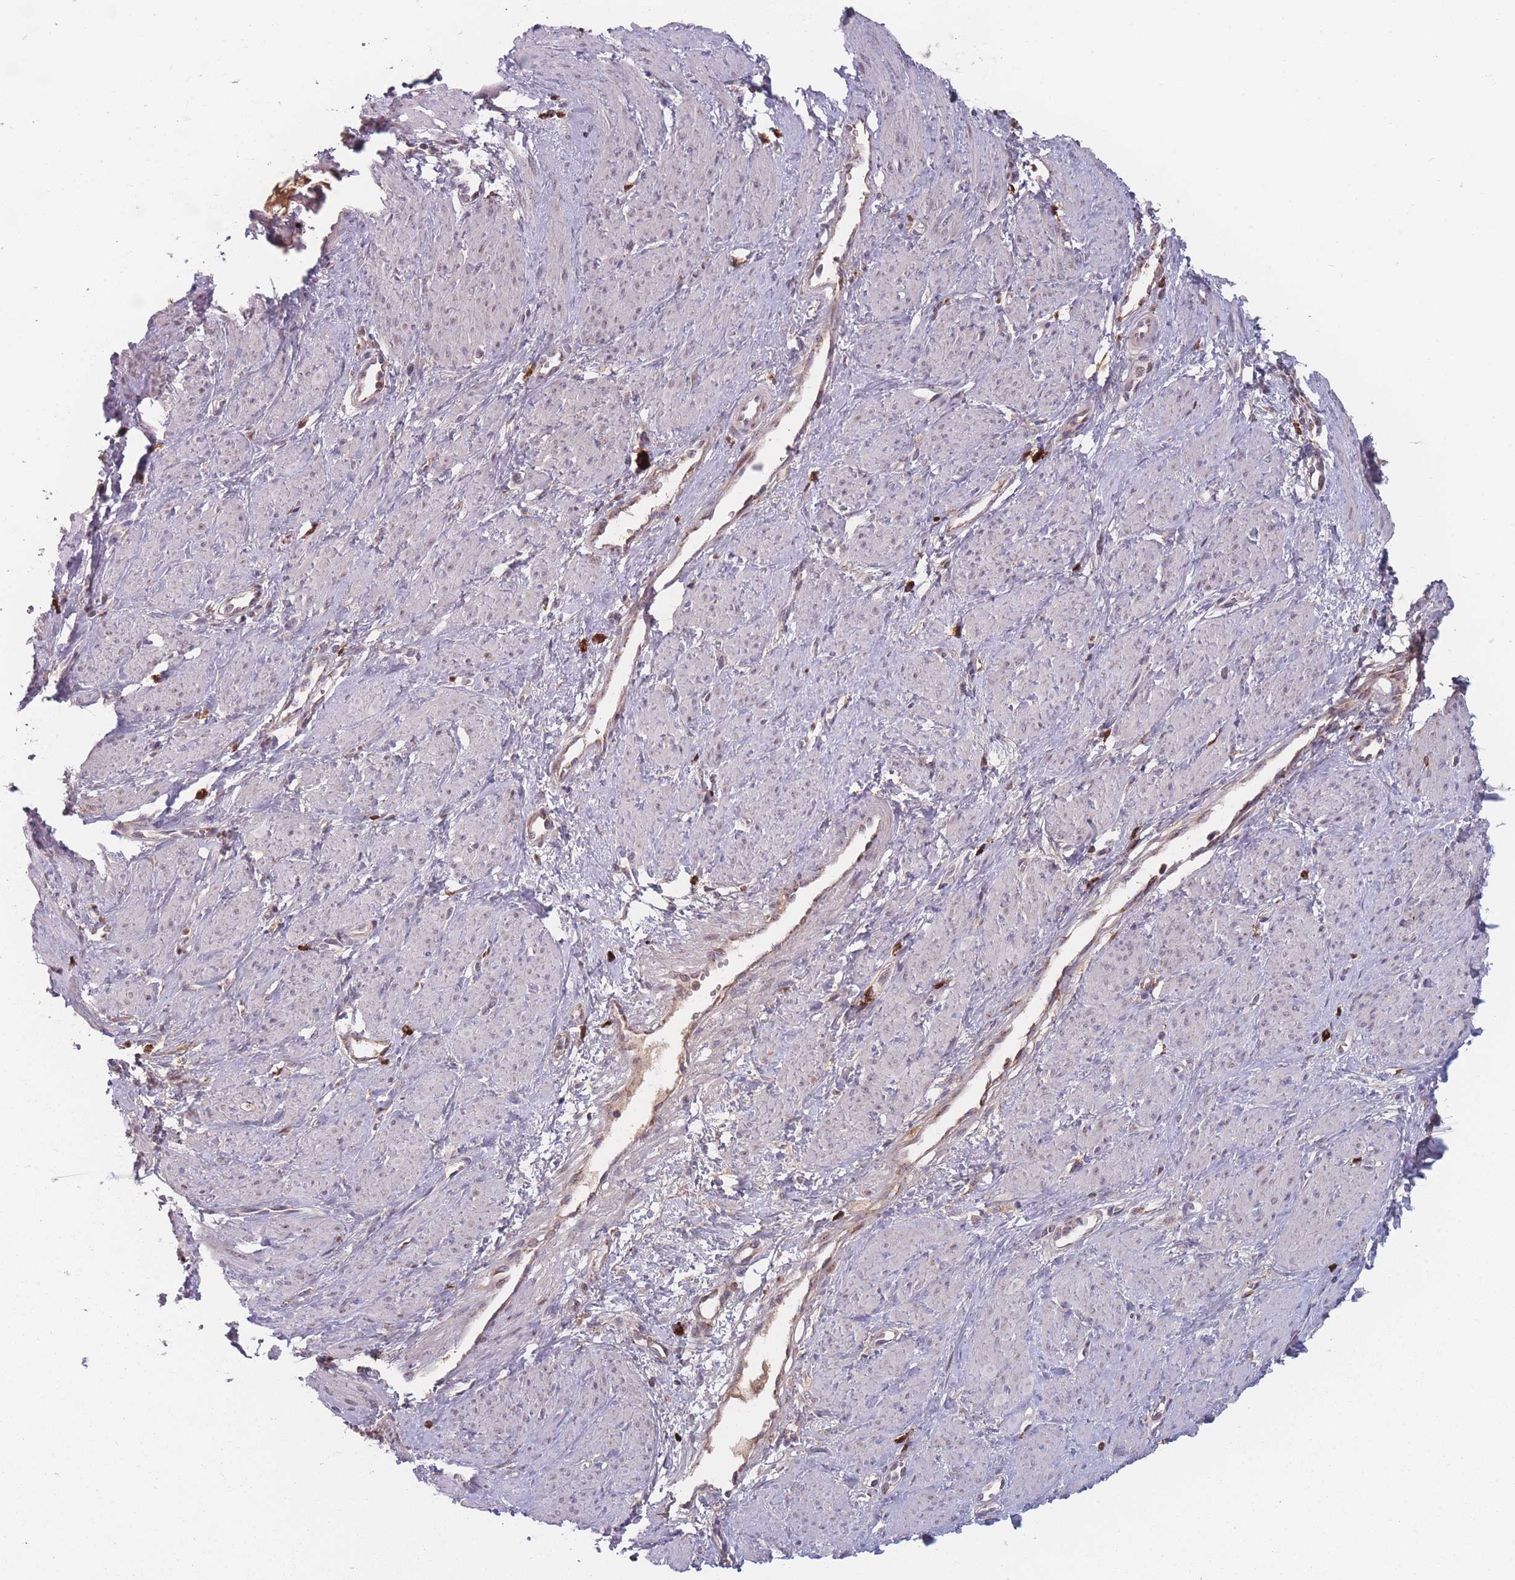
{"staining": {"intensity": "negative", "quantity": "none", "location": "none"}, "tissue": "smooth muscle", "cell_type": "Smooth muscle cells", "image_type": "normal", "snomed": [{"axis": "morphology", "description": "Normal tissue, NOS"}, {"axis": "topography", "description": "Smooth muscle"}, {"axis": "topography", "description": "Uterus"}], "caption": "An immunohistochemistry (IHC) micrograph of benign smooth muscle is shown. There is no staining in smooth muscle cells of smooth muscle.", "gene": "TMEM232", "patient": {"sex": "female", "age": 39}}